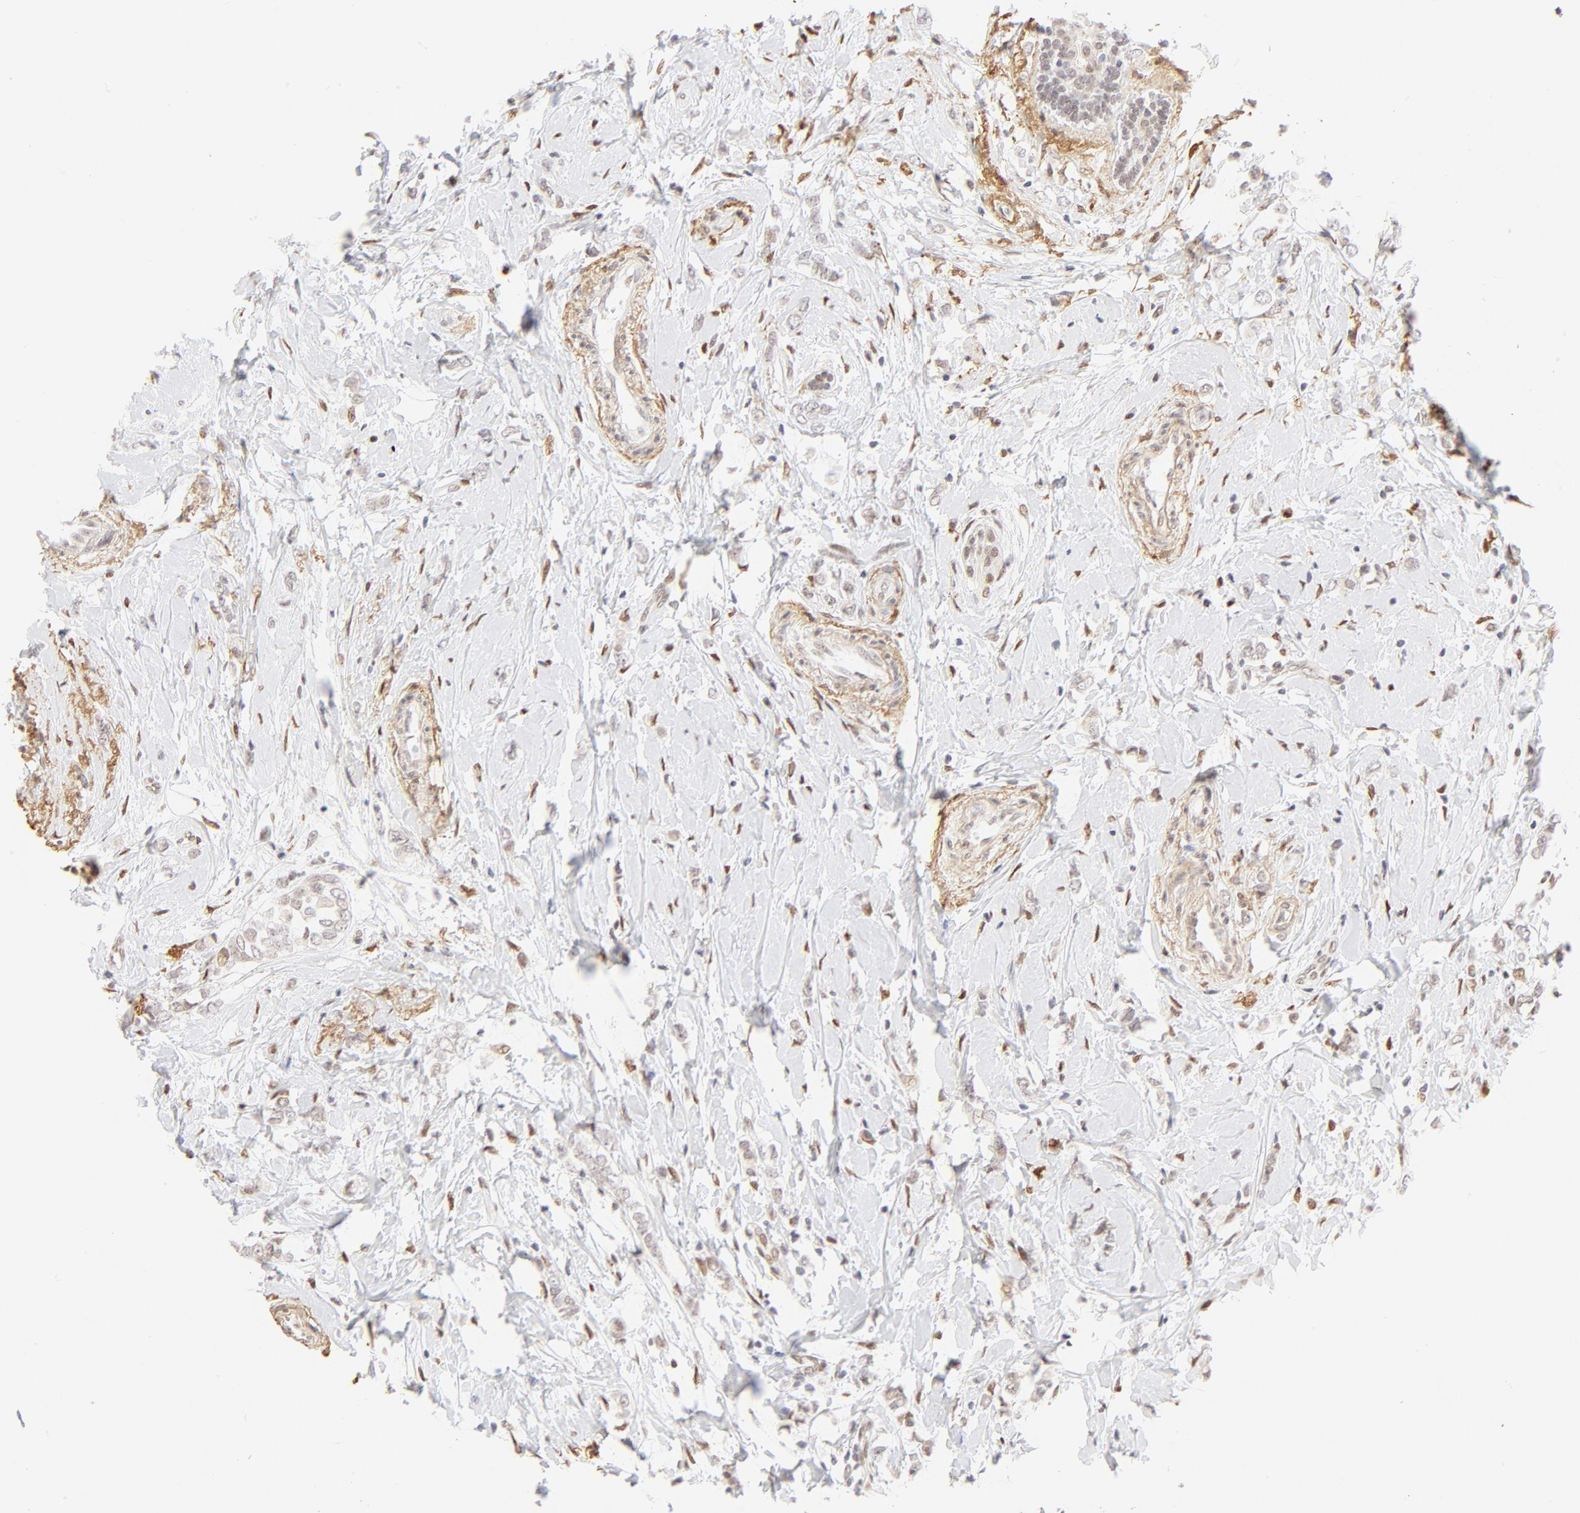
{"staining": {"intensity": "weak", "quantity": "<25%", "location": "nuclear"}, "tissue": "breast cancer", "cell_type": "Tumor cells", "image_type": "cancer", "snomed": [{"axis": "morphology", "description": "Normal tissue, NOS"}, {"axis": "morphology", "description": "Lobular carcinoma"}, {"axis": "topography", "description": "Breast"}], "caption": "Immunohistochemistry of breast cancer shows no staining in tumor cells.", "gene": "PBX1", "patient": {"sex": "female", "age": 47}}